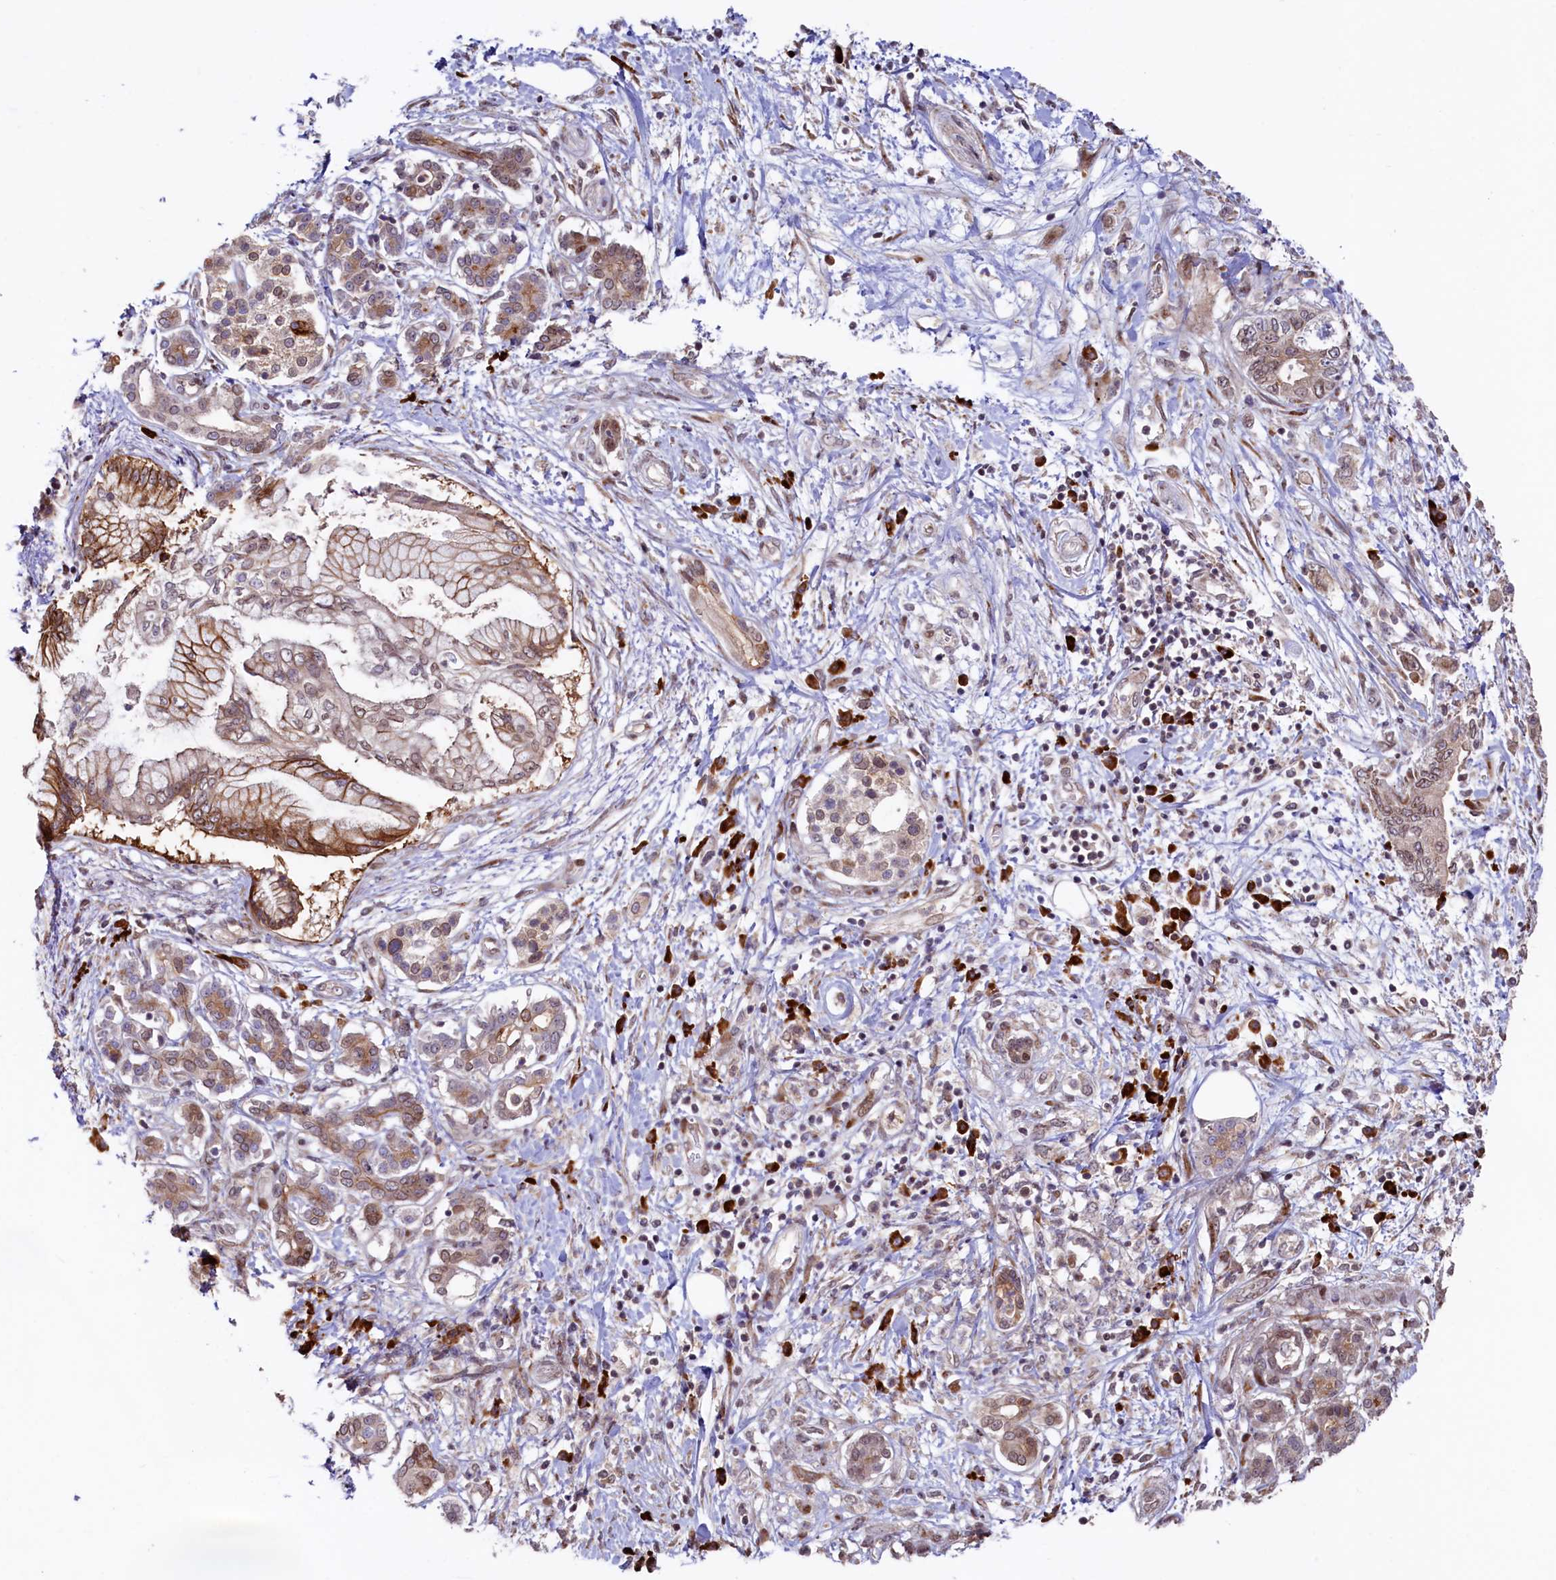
{"staining": {"intensity": "moderate", "quantity": "25%-75%", "location": "cytoplasmic/membranous,nuclear"}, "tissue": "pancreatic cancer", "cell_type": "Tumor cells", "image_type": "cancer", "snomed": [{"axis": "morphology", "description": "Adenocarcinoma, NOS"}, {"axis": "topography", "description": "Pancreas"}], "caption": "Pancreatic cancer (adenocarcinoma) stained with a brown dye exhibits moderate cytoplasmic/membranous and nuclear positive staining in about 25%-75% of tumor cells.", "gene": "C5orf15", "patient": {"sex": "female", "age": 73}}